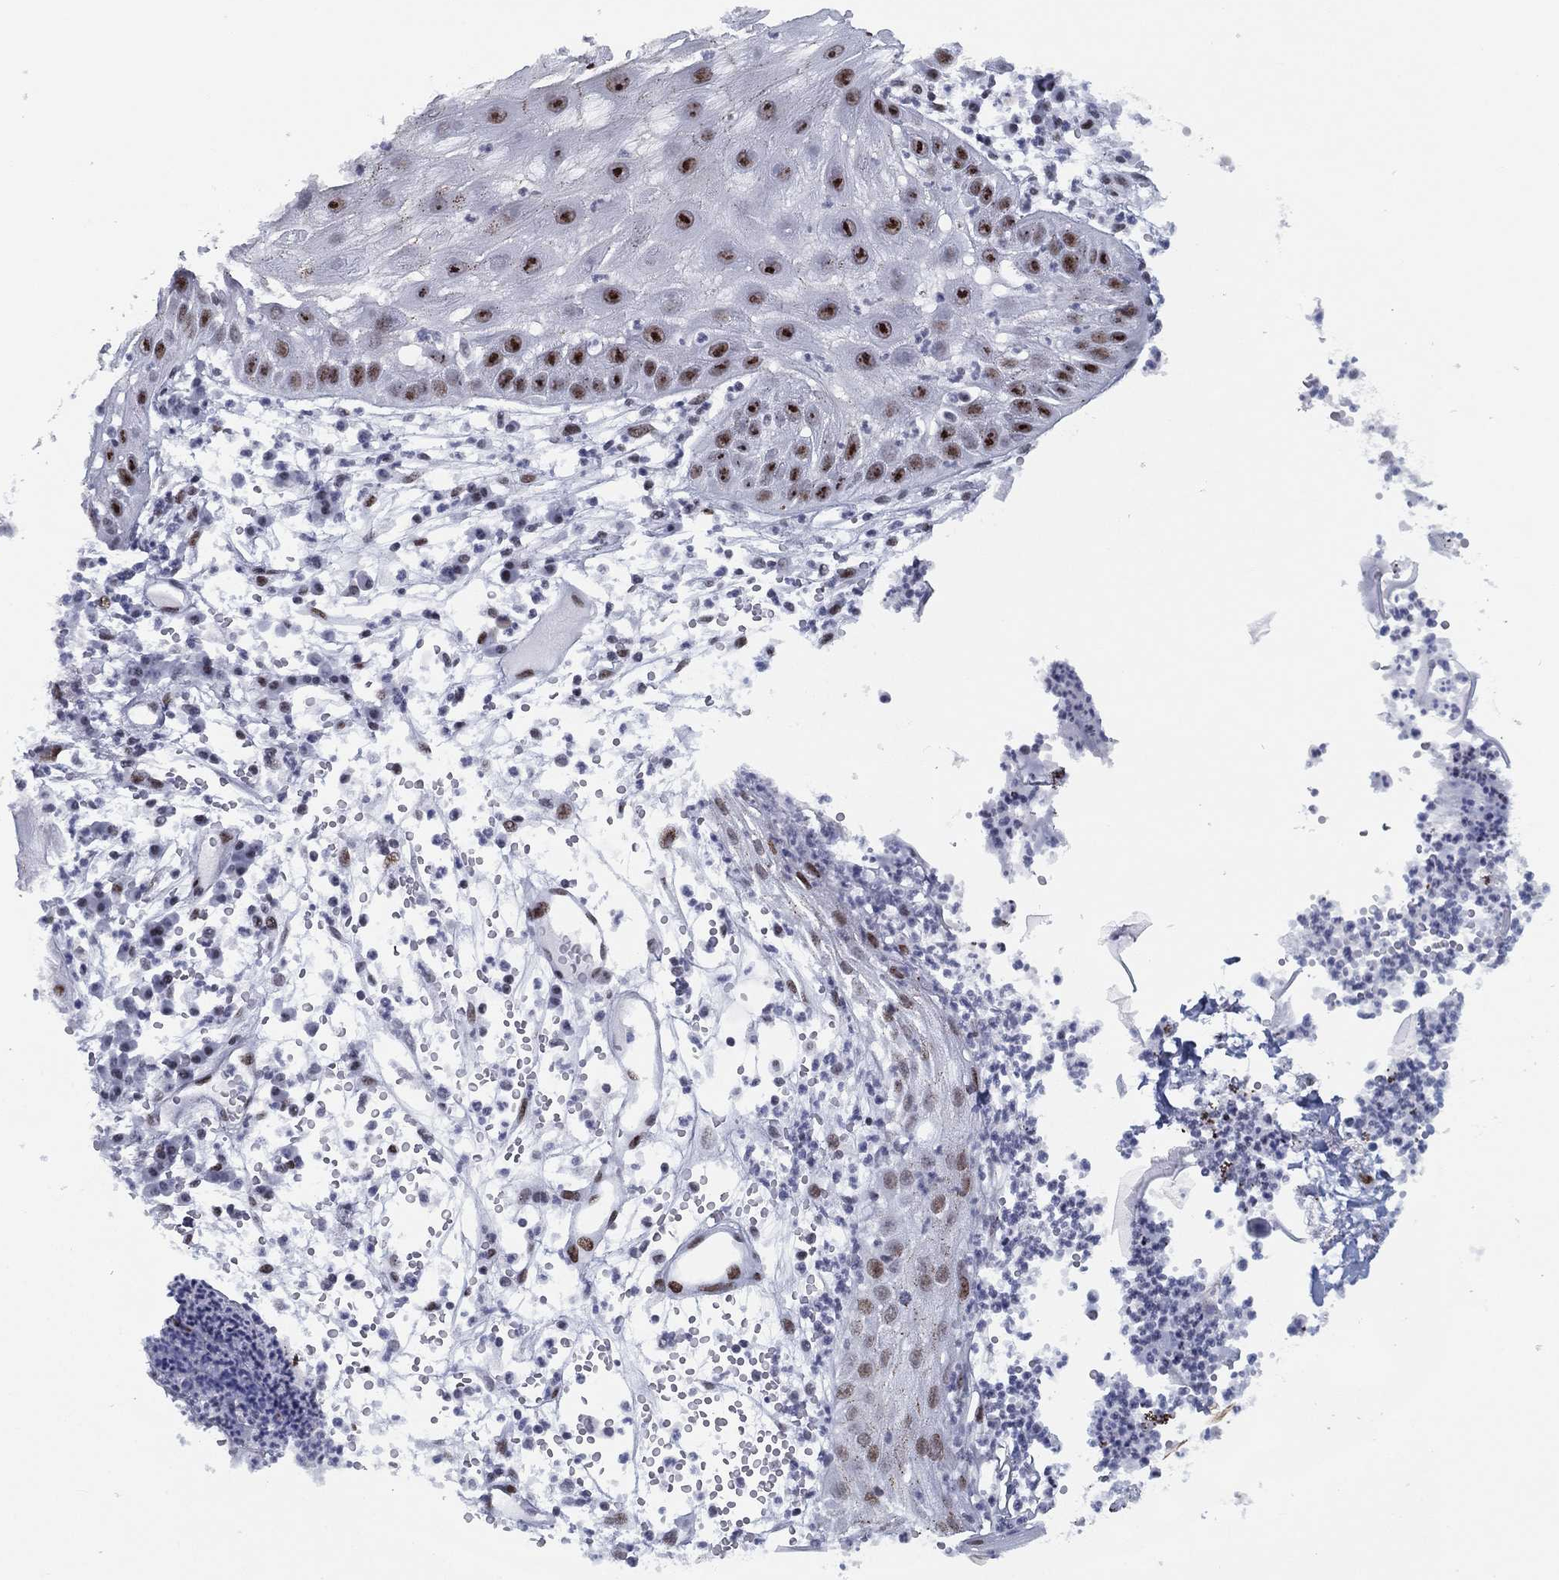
{"staining": {"intensity": "moderate", "quantity": "25%-75%", "location": "nuclear"}, "tissue": "skin cancer", "cell_type": "Tumor cells", "image_type": "cancer", "snomed": [{"axis": "morphology", "description": "Normal tissue, NOS"}, {"axis": "morphology", "description": "Squamous cell carcinoma, NOS"}, {"axis": "topography", "description": "Skin"}], "caption": "Tumor cells reveal medium levels of moderate nuclear staining in about 25%-75% of cells in skin cancer (squamous cell carcinoma).", "gene": "CYB561D2", "patient": {"sex": "male", "age": 79}}